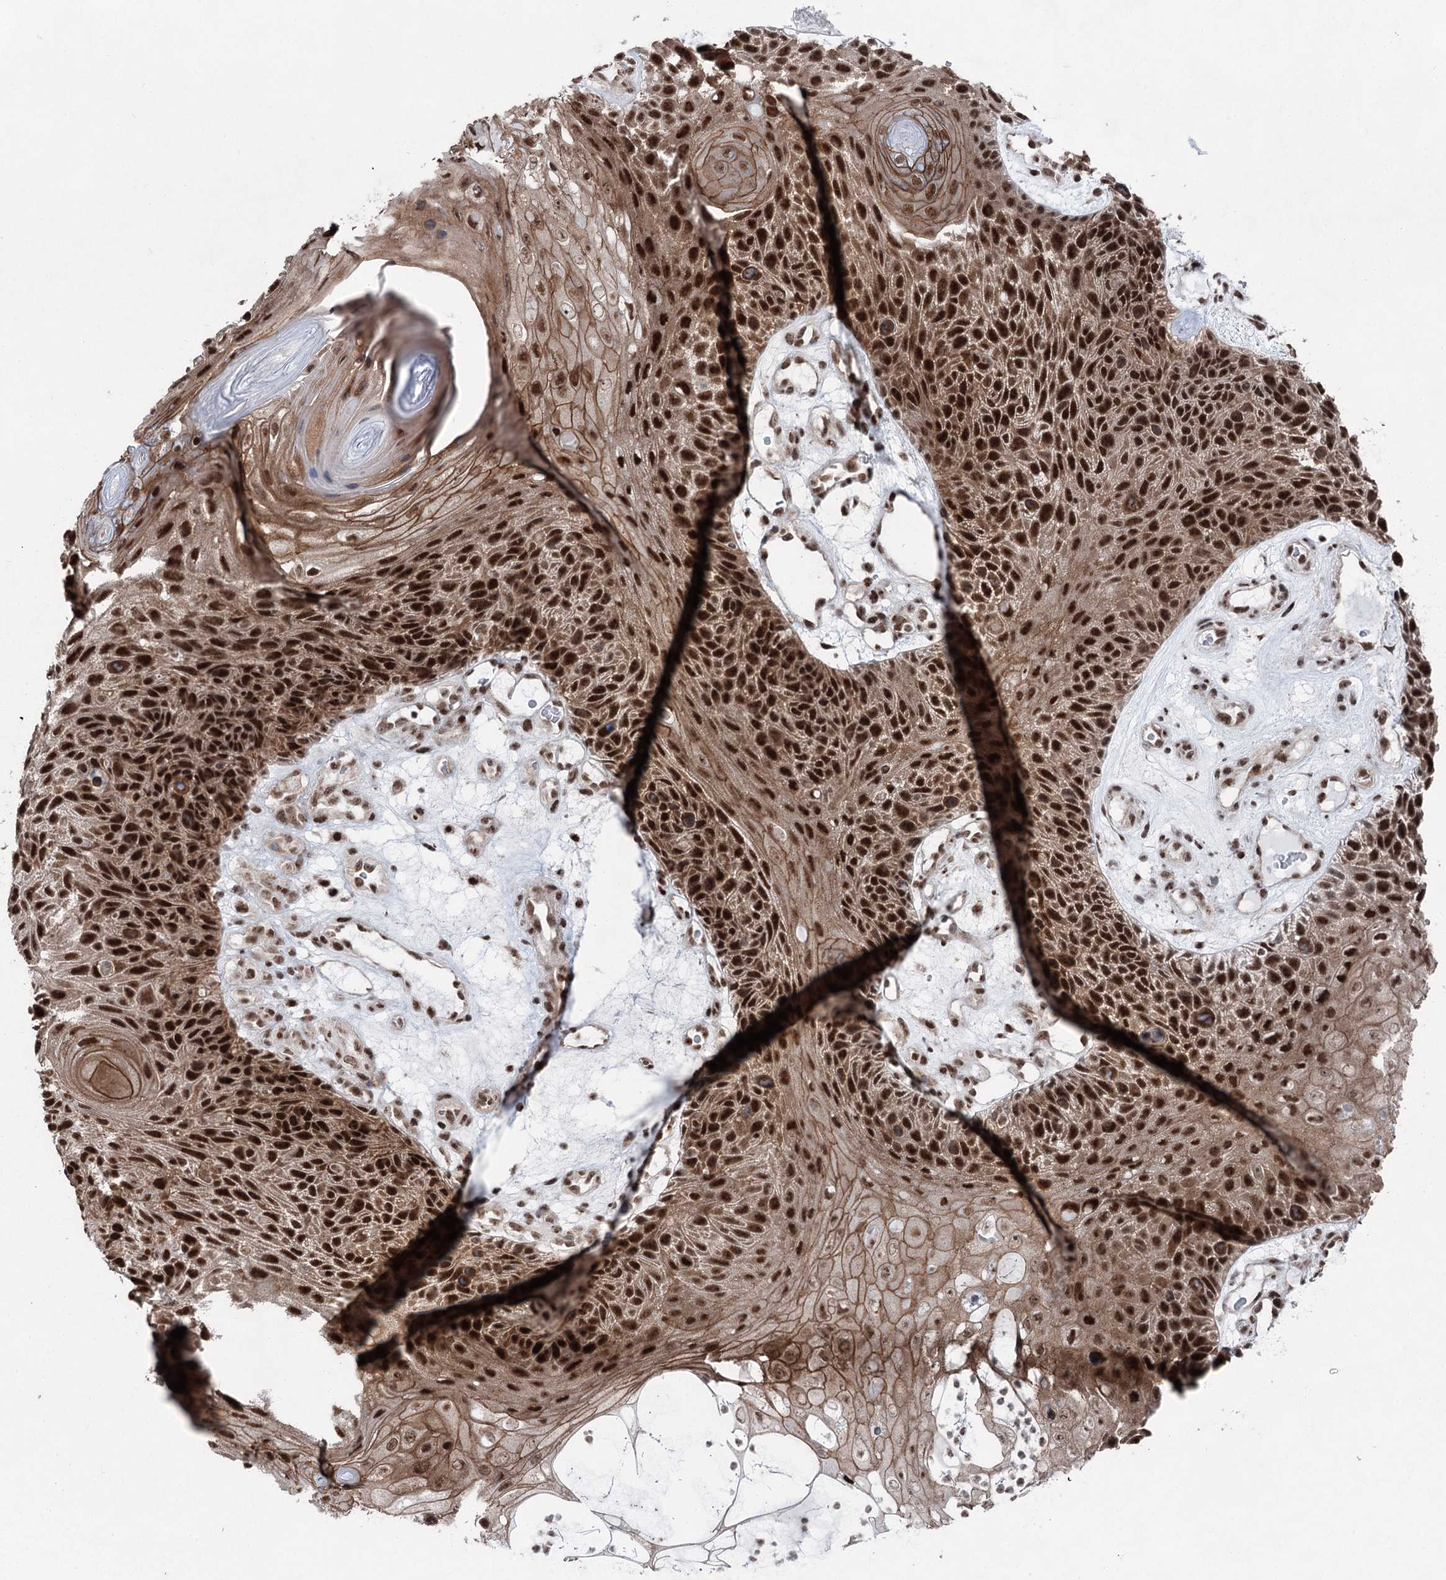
{"staining": {"intensity": "strong", "quantity": ">75%", "location": "nuclear"}, "tissue": "skin cancer", "cell_type": "Tumor cells", "image_type": "cancer", "snomed": [{"axis": "morphology", "description": "Squamous cell carcinoma, NOS"}, {"axis": "topography", "description": "Skin"}], "caption": "Tumor cells display high levels of strong nuclear staining in about >75% of cells in human squamous cell carcinoma (skin).", "gene": "ZCCHC8", "patient": {"sex": "female", "age": 88}}